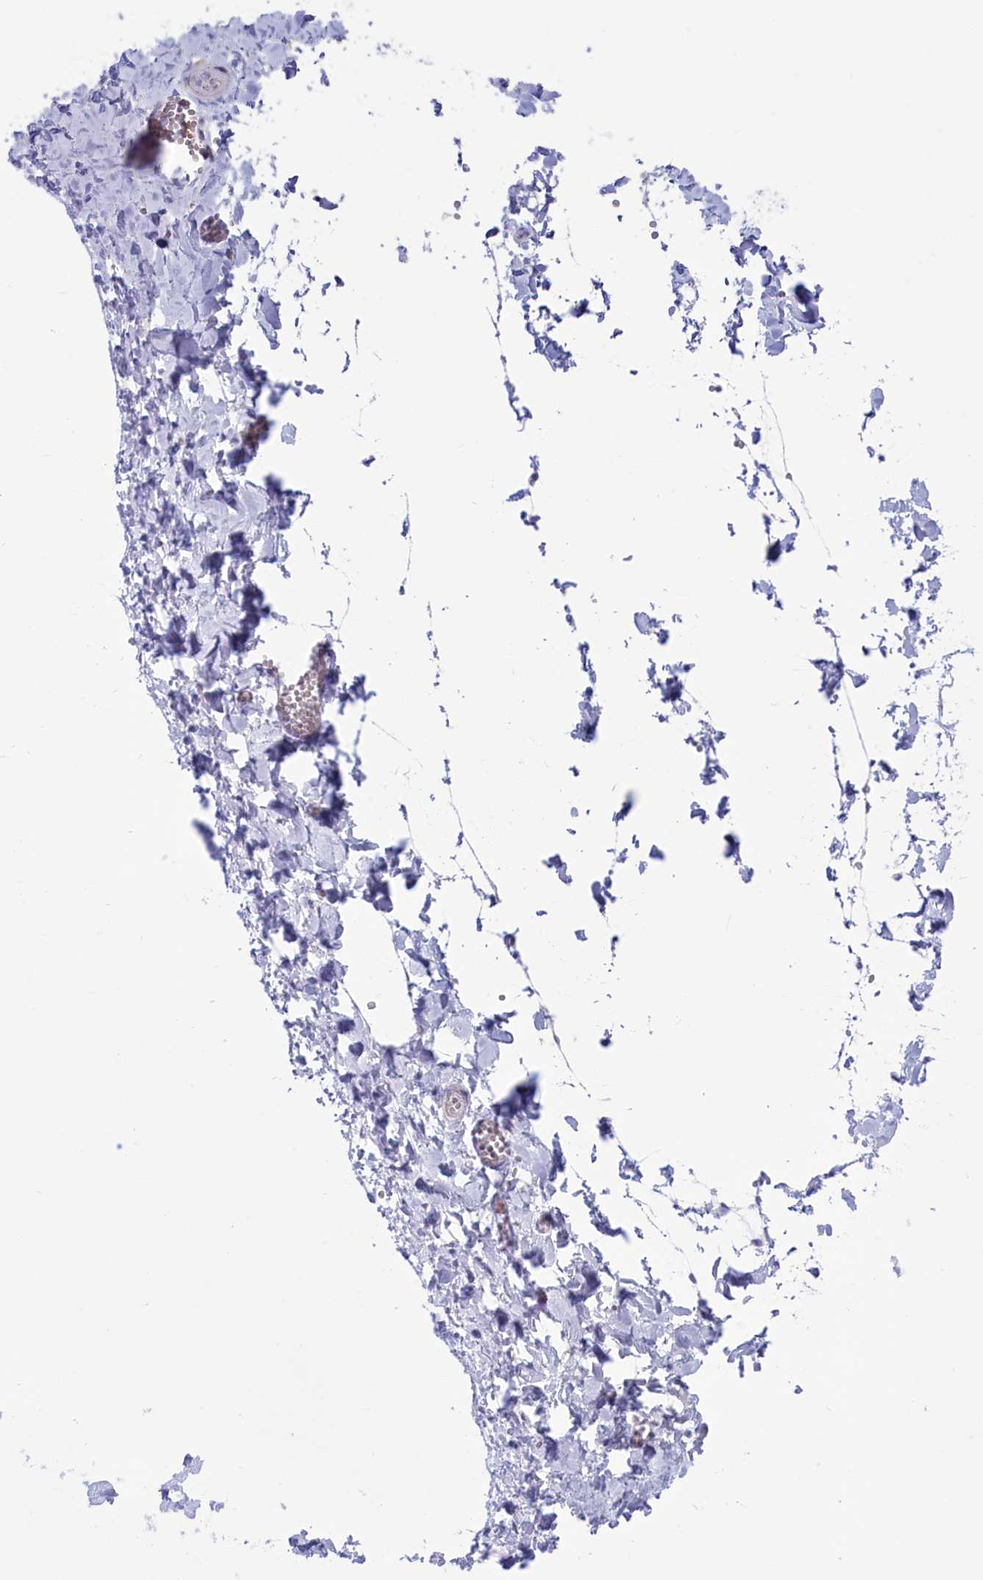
{"staining": {"intensity": "negative", "quantity": "none", "location": "none"}, "tissue": "adipose tissue", "cell_type": "Adipocytes", "image_type": "normal", "snomed": [{"axis": "morphology", "description": "Normal tissue, NOS"}, {"axis": "topography", "description": "Gallbladder"}, {"axis": "topography", "description": "Peripheral nerve tissue"}], "caption": "The photomicrograph displays no staining of adipocytes in normal adipose tissue. (DAB immunohistochemistry with hematoxylin counter stain).", "gene": "VPS35L", "patient": {"sex": "male", "age": 38}}